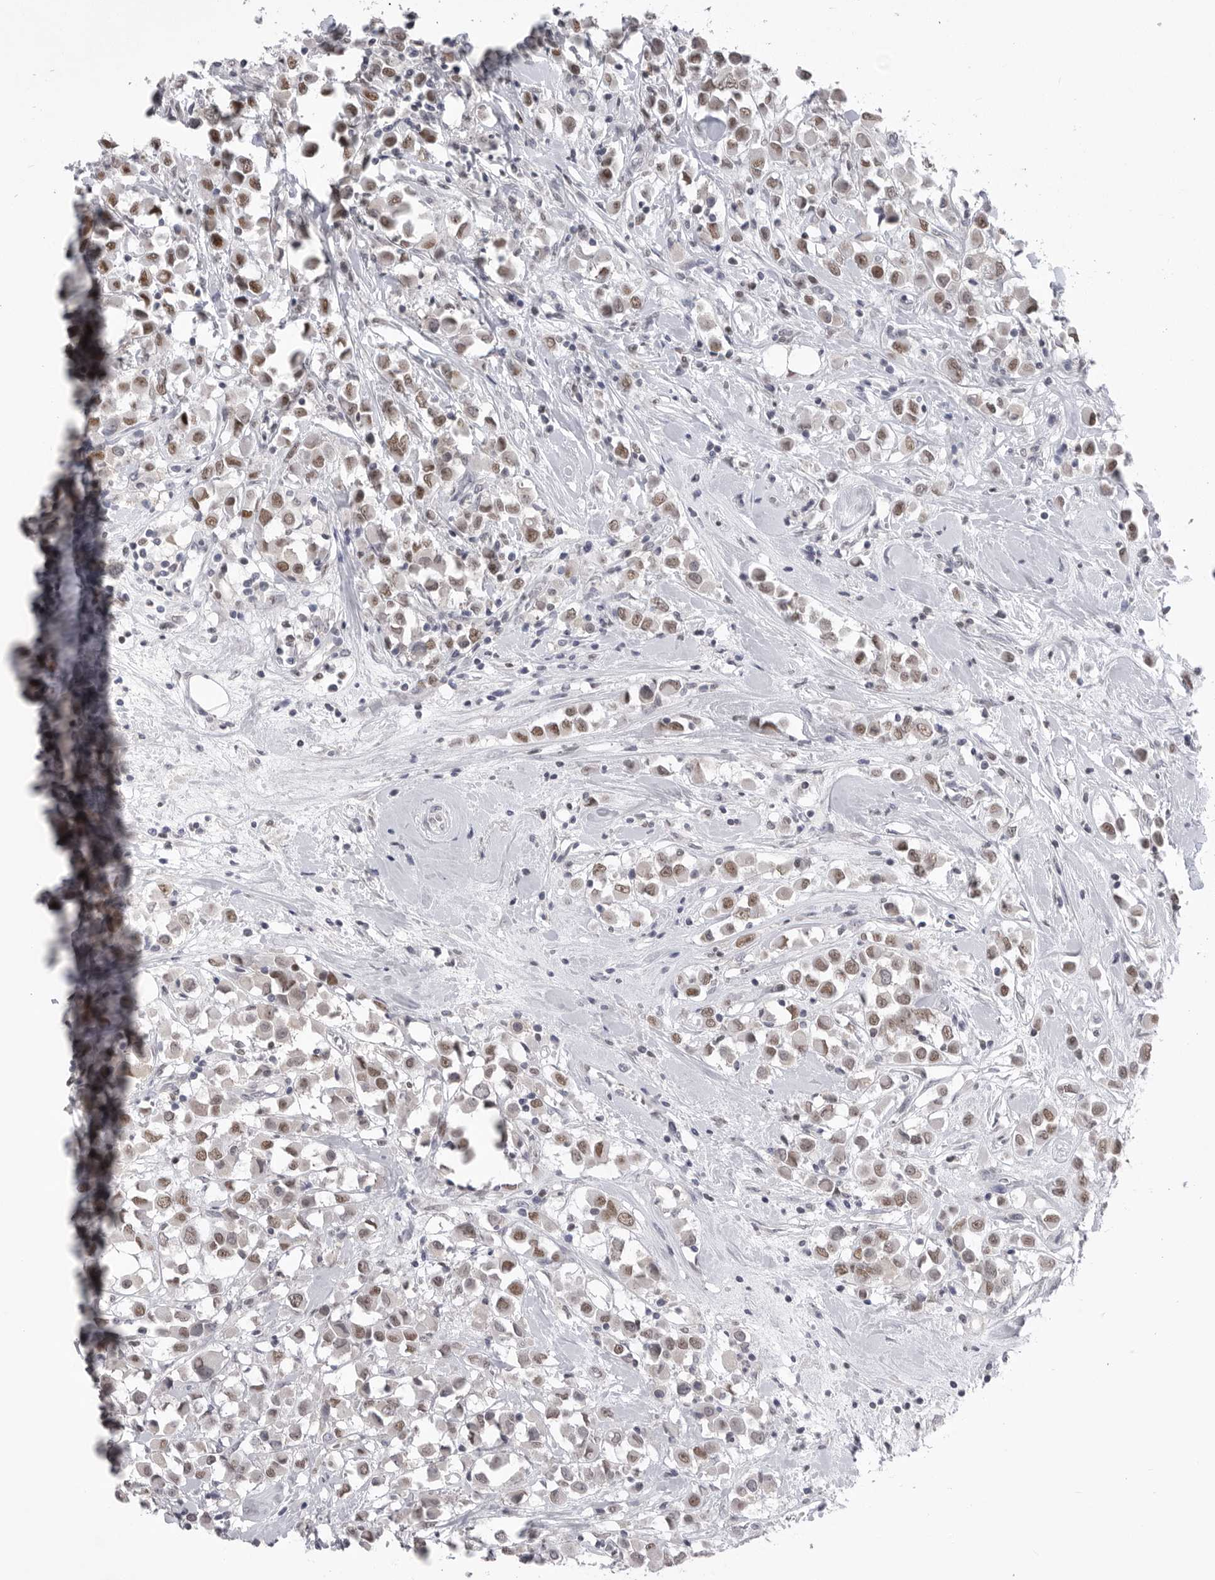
{"staining": {"intensity": "moderate", "quantity": ">75%", "location": "nuclear"}, "tissue": "breast cancer", "cell_type": "Tumor cells", "image_type": "cancer", "snomed": [{"axis": "morphology", "description": "Duct carcinoma"}, {"axis": "topography", "description": "Breast"}], "caption": "Breast cancer stained with a brown dye demonstrates moderate nuclear positive positivity in about >75% of tumor cells.", "gene": "ZBTB7B", "patient": {"sex": "female", "age": 61}}